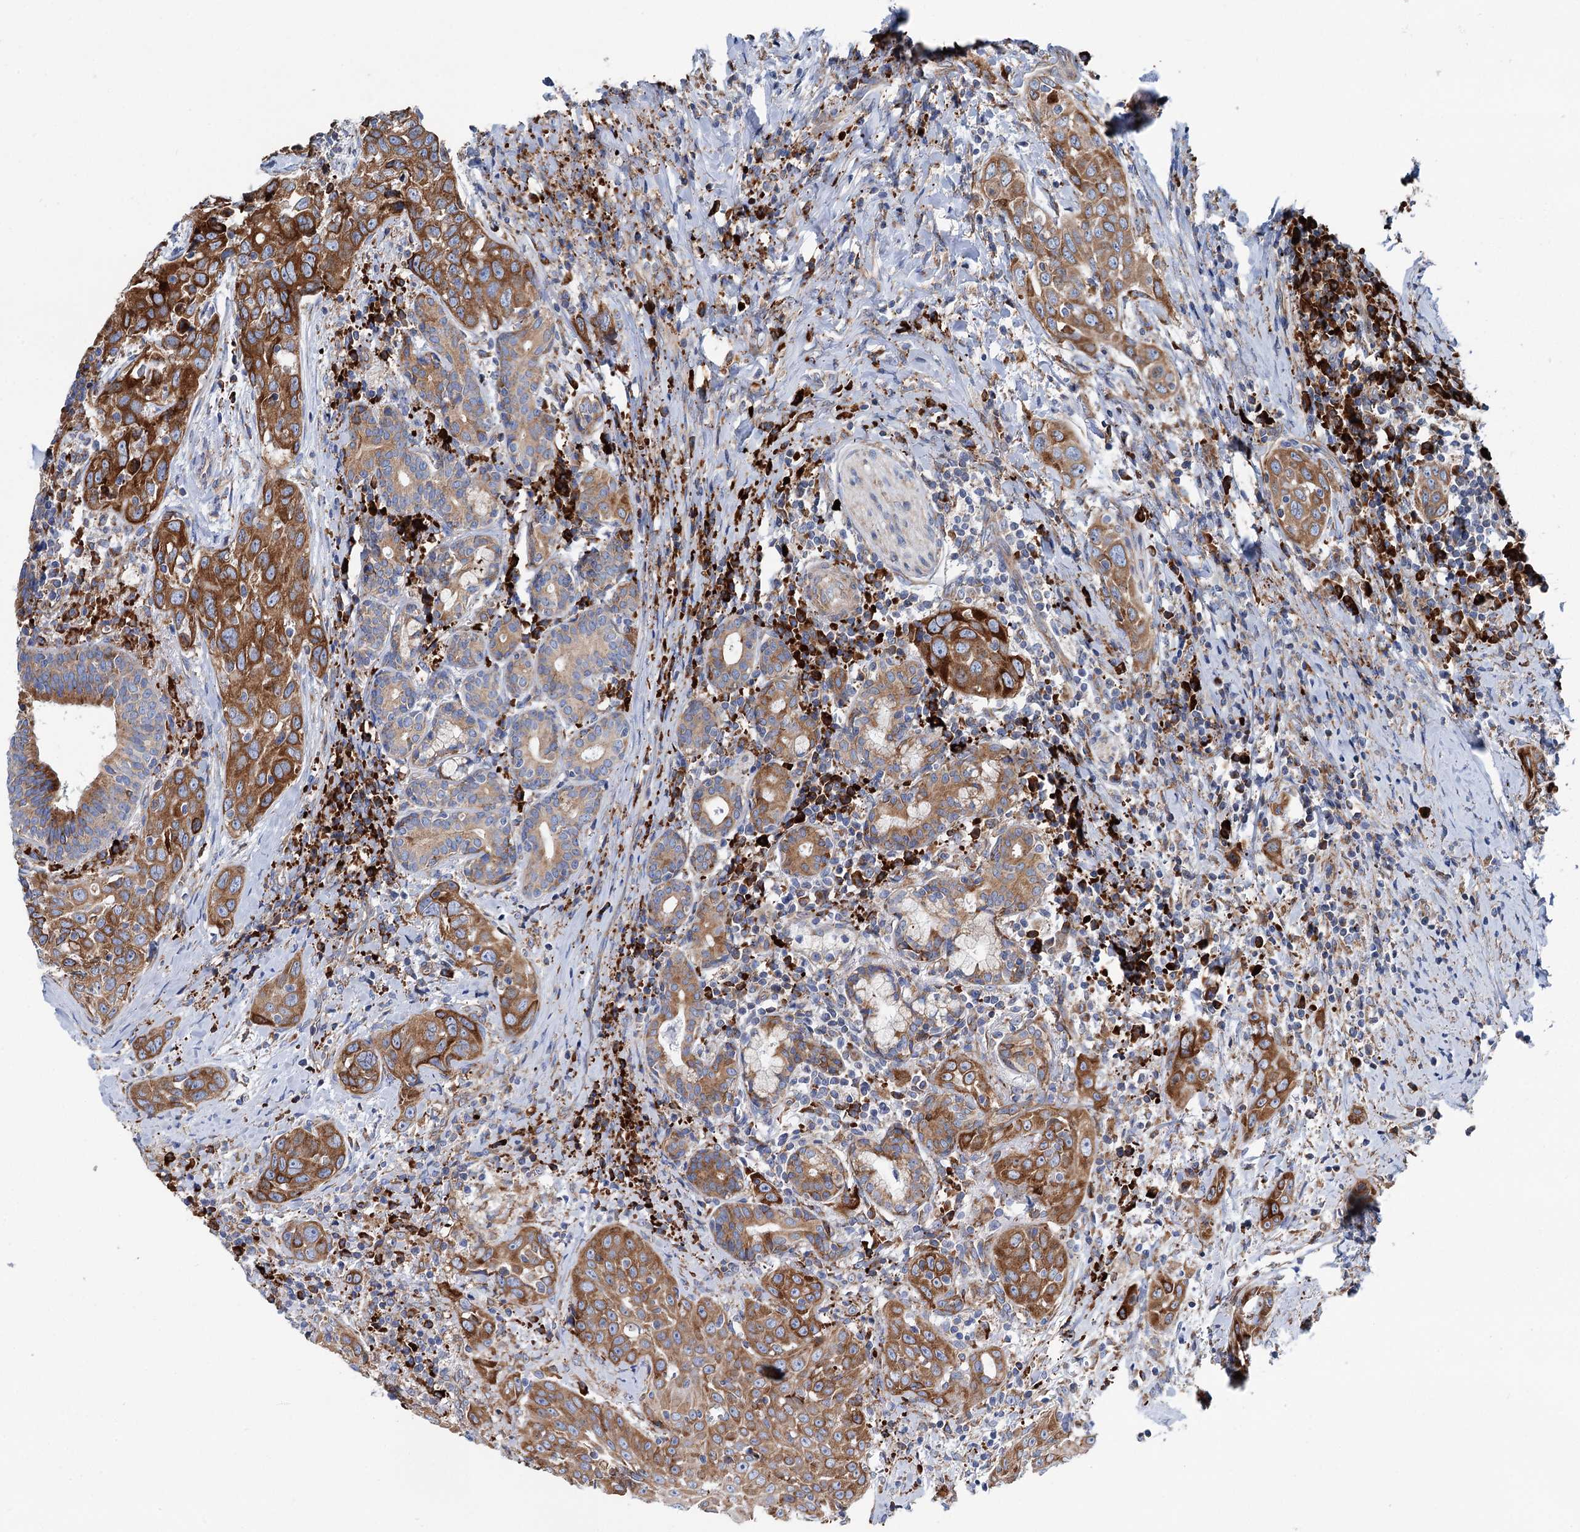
{"staining": {"intensity": "moderate", "quantity": ">75%", "location": "cytoplasmic/membranous"}, "tissue": "head and neck cancer", "cell_type": "Tumor cells", "image_type": "cancer", "snomed": [{"axis": "morphology", "description": "Squamous cell carcinoma, NOS"}, {"axis": "topography", "description": "Oral tissue"}, {"axis": "topography", "description": "Head-Neck"}], "caption": "Human squamous cell carcinoma (head and neck) stained with a brown dye reveals moderate cytoplasmic/membranous positive positivity in about >75% of tumor cells.", "gene": "SHE", "patient": {"sex": "female", "age": 50}}